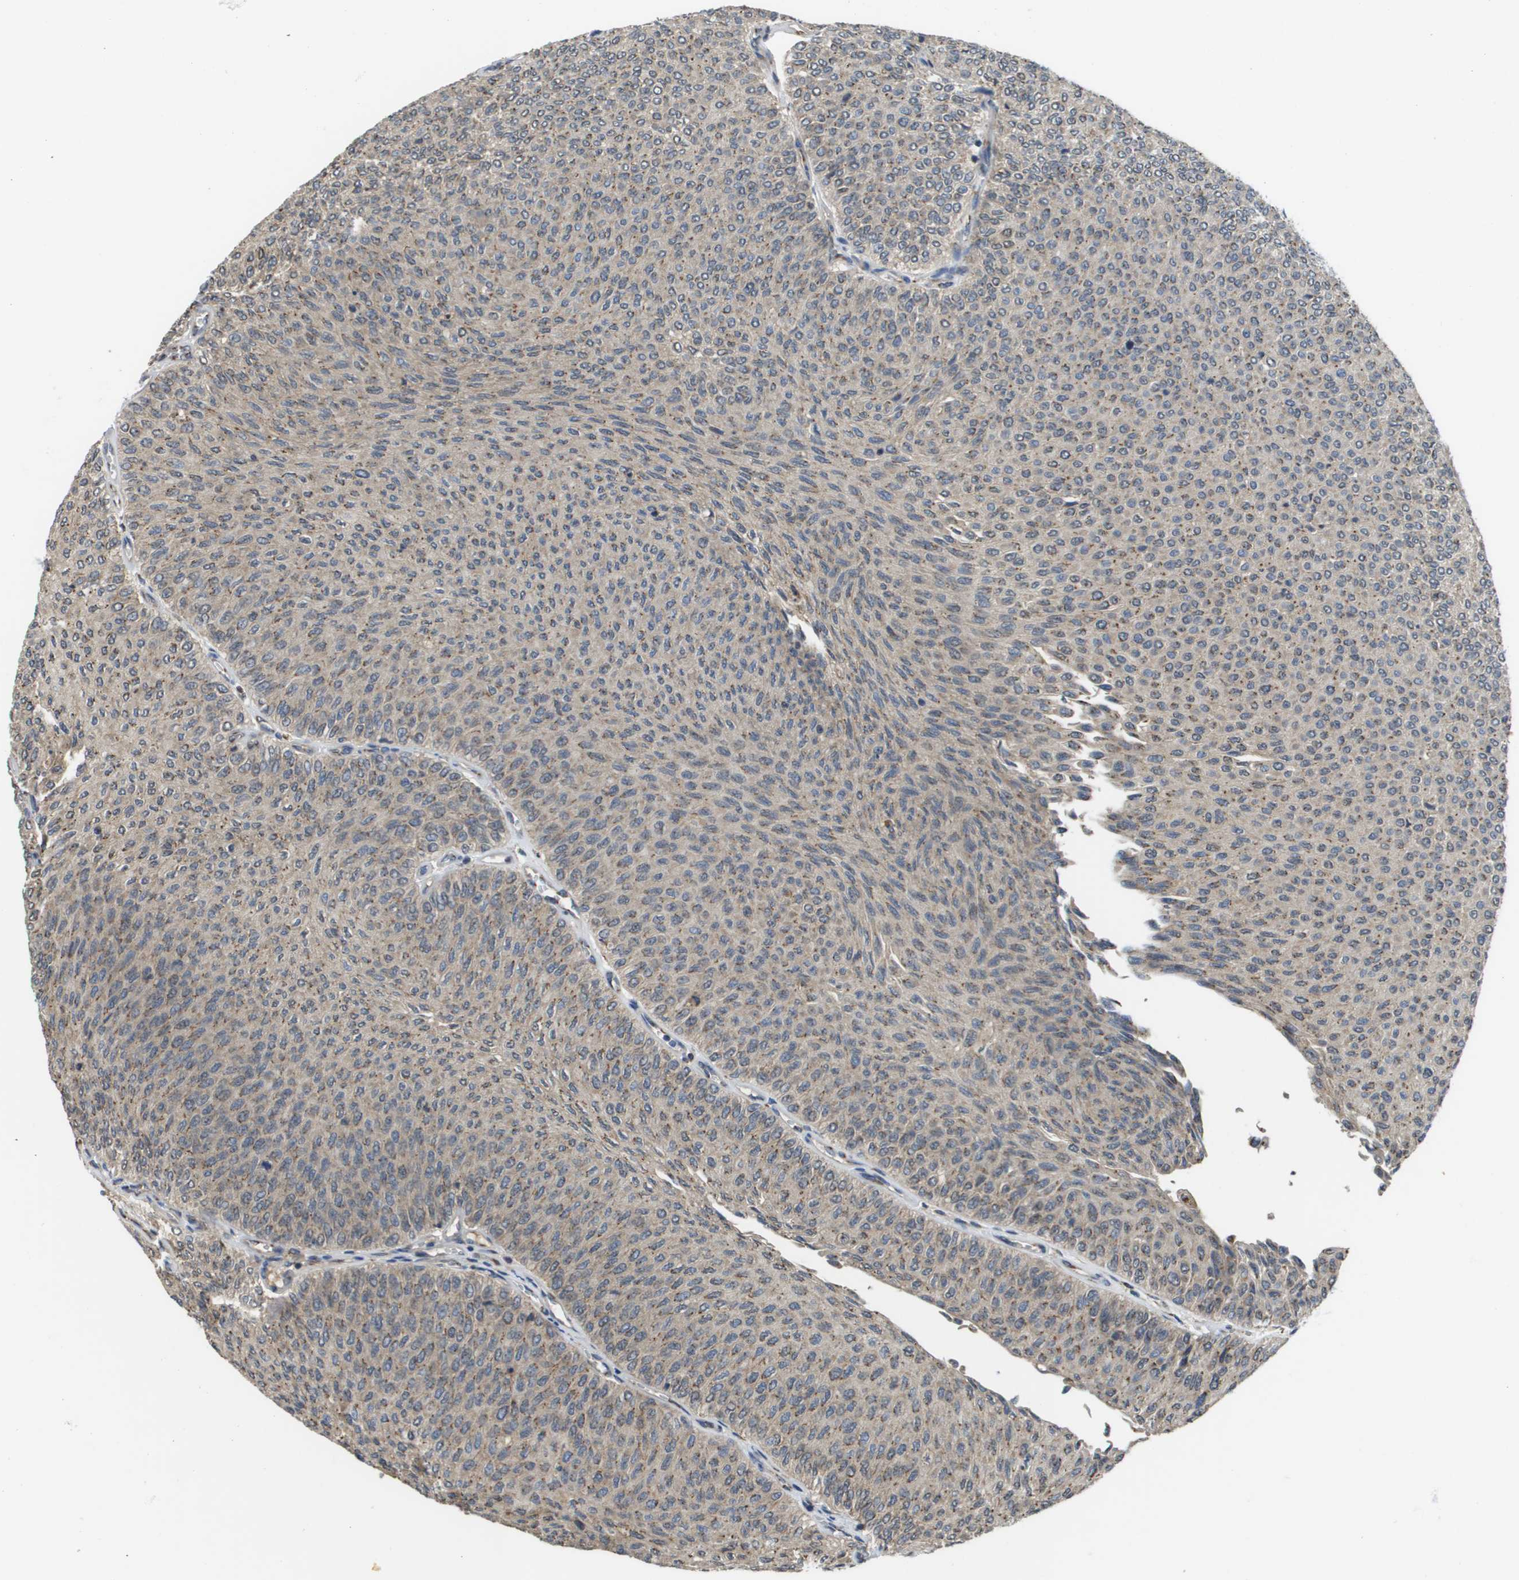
{"staining": {"intensity": "weak", "quantity": ">75%", "location": "cytoplasmic/membranous"}, "tissue": "urothelial cancer", "cell_type": "Tumor cells", "image_type": "cancer", "snomed": [{"axis": "morphology", "description": "Urothelial carcinoma, Low grade"}, {"axis": "topography", "description": "Urinary bladder"}], "caption": "DAB immunohistochemical staining of human urothelial cancer reveals weak cytoplasmic/membranous protein expression in about >75% of tumor cells. Using DAB (brown) and hematoxylin (blue) stains, captured at high magnification using brightfield microscopy.", "gene": "PCK1", "patient": {"sex": "male", "age": 78}}